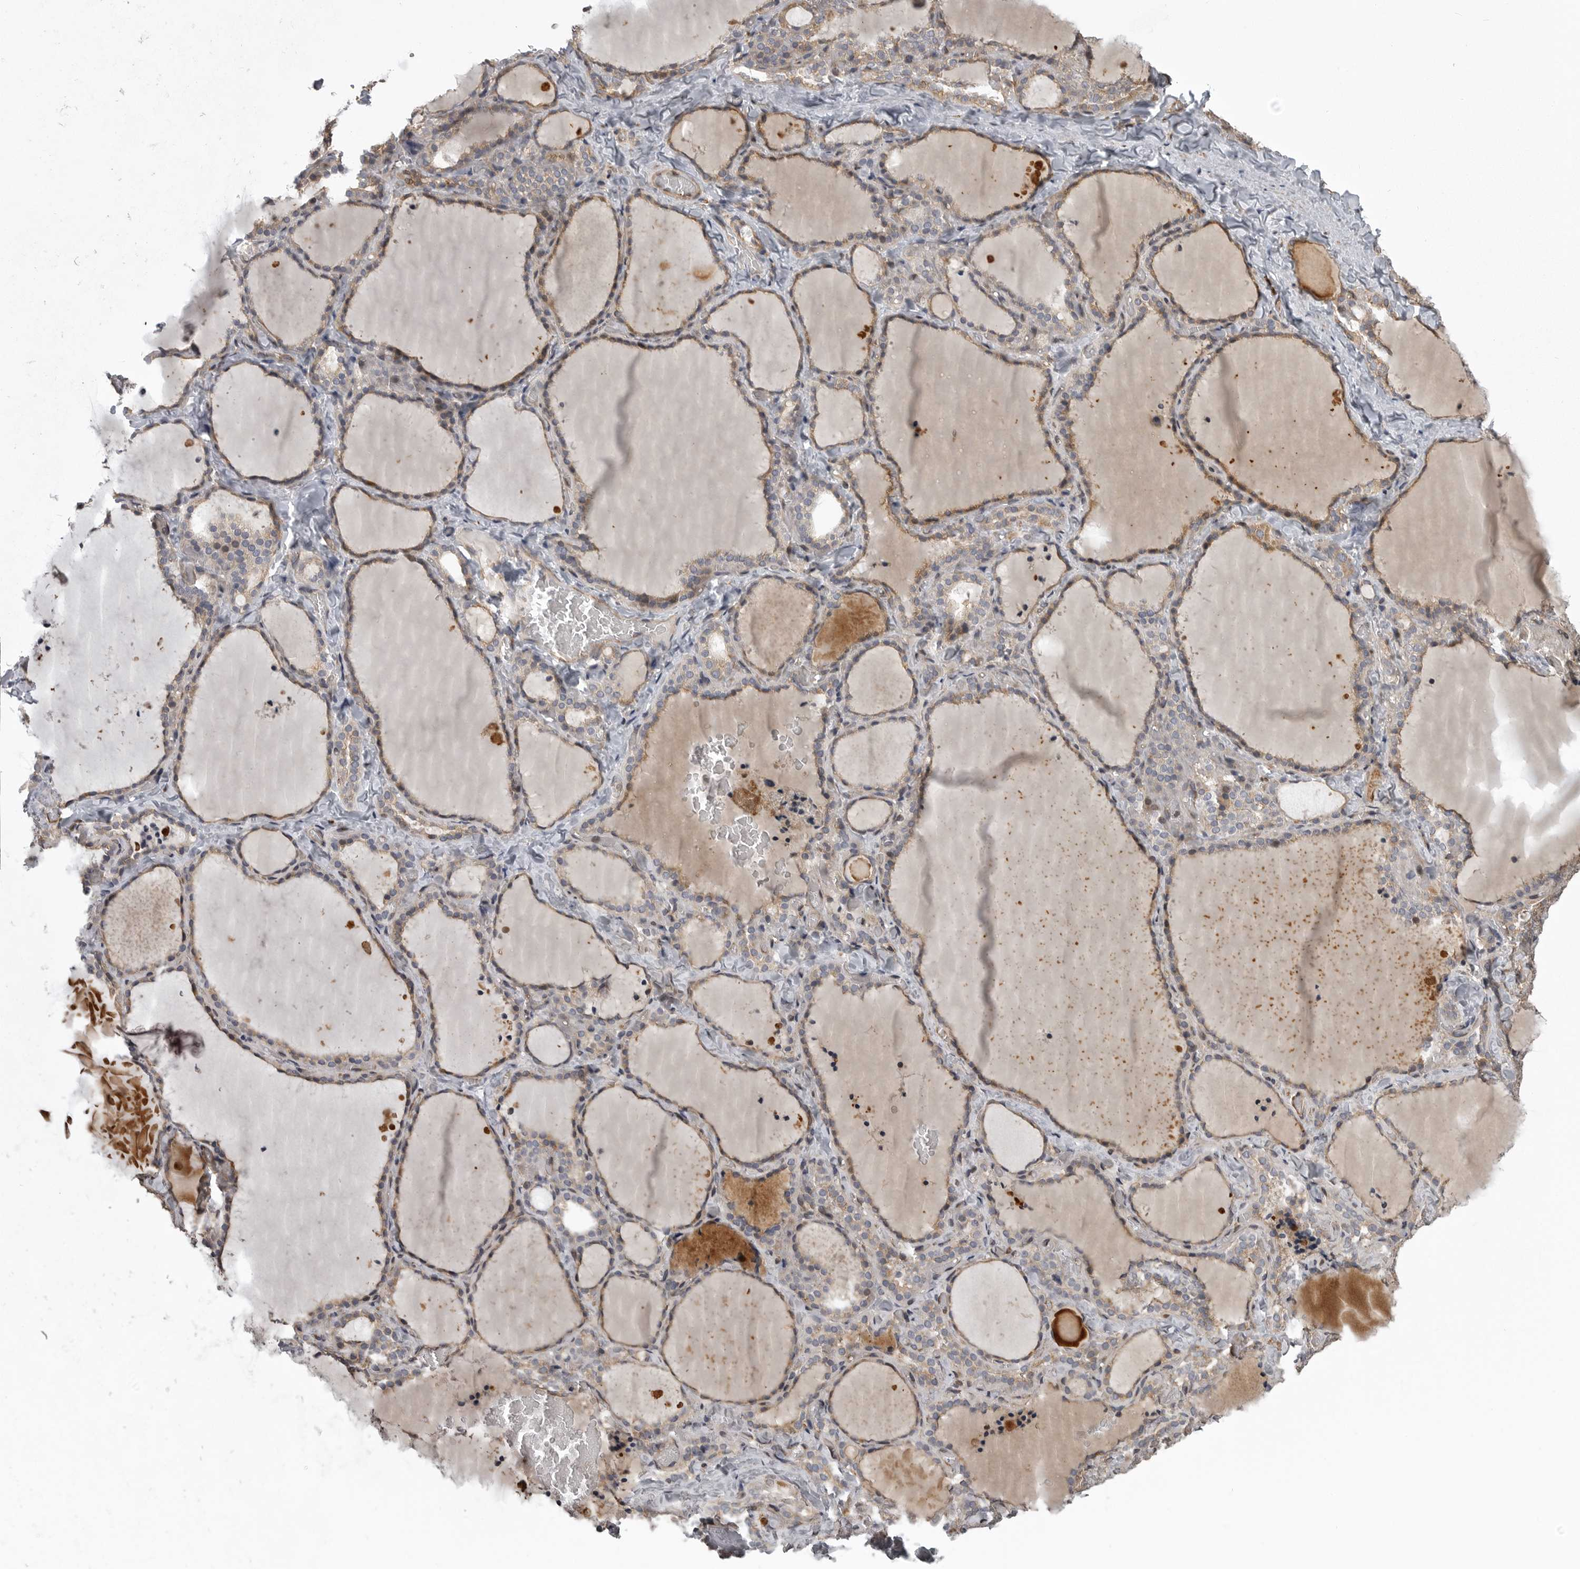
{"staining": {"intensity": "weak", "quantity": ">75%", "location": "cytoplasmic/membranous"}, "tissue": "thyroid gland", "cell_type": "Glandular cells", "image_type": "normal", "snomed": [{"axis": "morphology", "description": "Normal tissue, NOS"}, {"axis": "topography", "description": "Thyroid gland"}], "caption": "High-magnification brightfield microscopy of unremarkable thyroid gland stained with DAB (3,3'-diaminobenzidine) (brown) and counterstained with hematoxylin (blue). glandular cells exhibit weak cytoplasmic/membranous staining is appreciated in approximately>75% of cells.", "gene": "ZNRF1", "patient": {"sex": "female", "age": 22}}